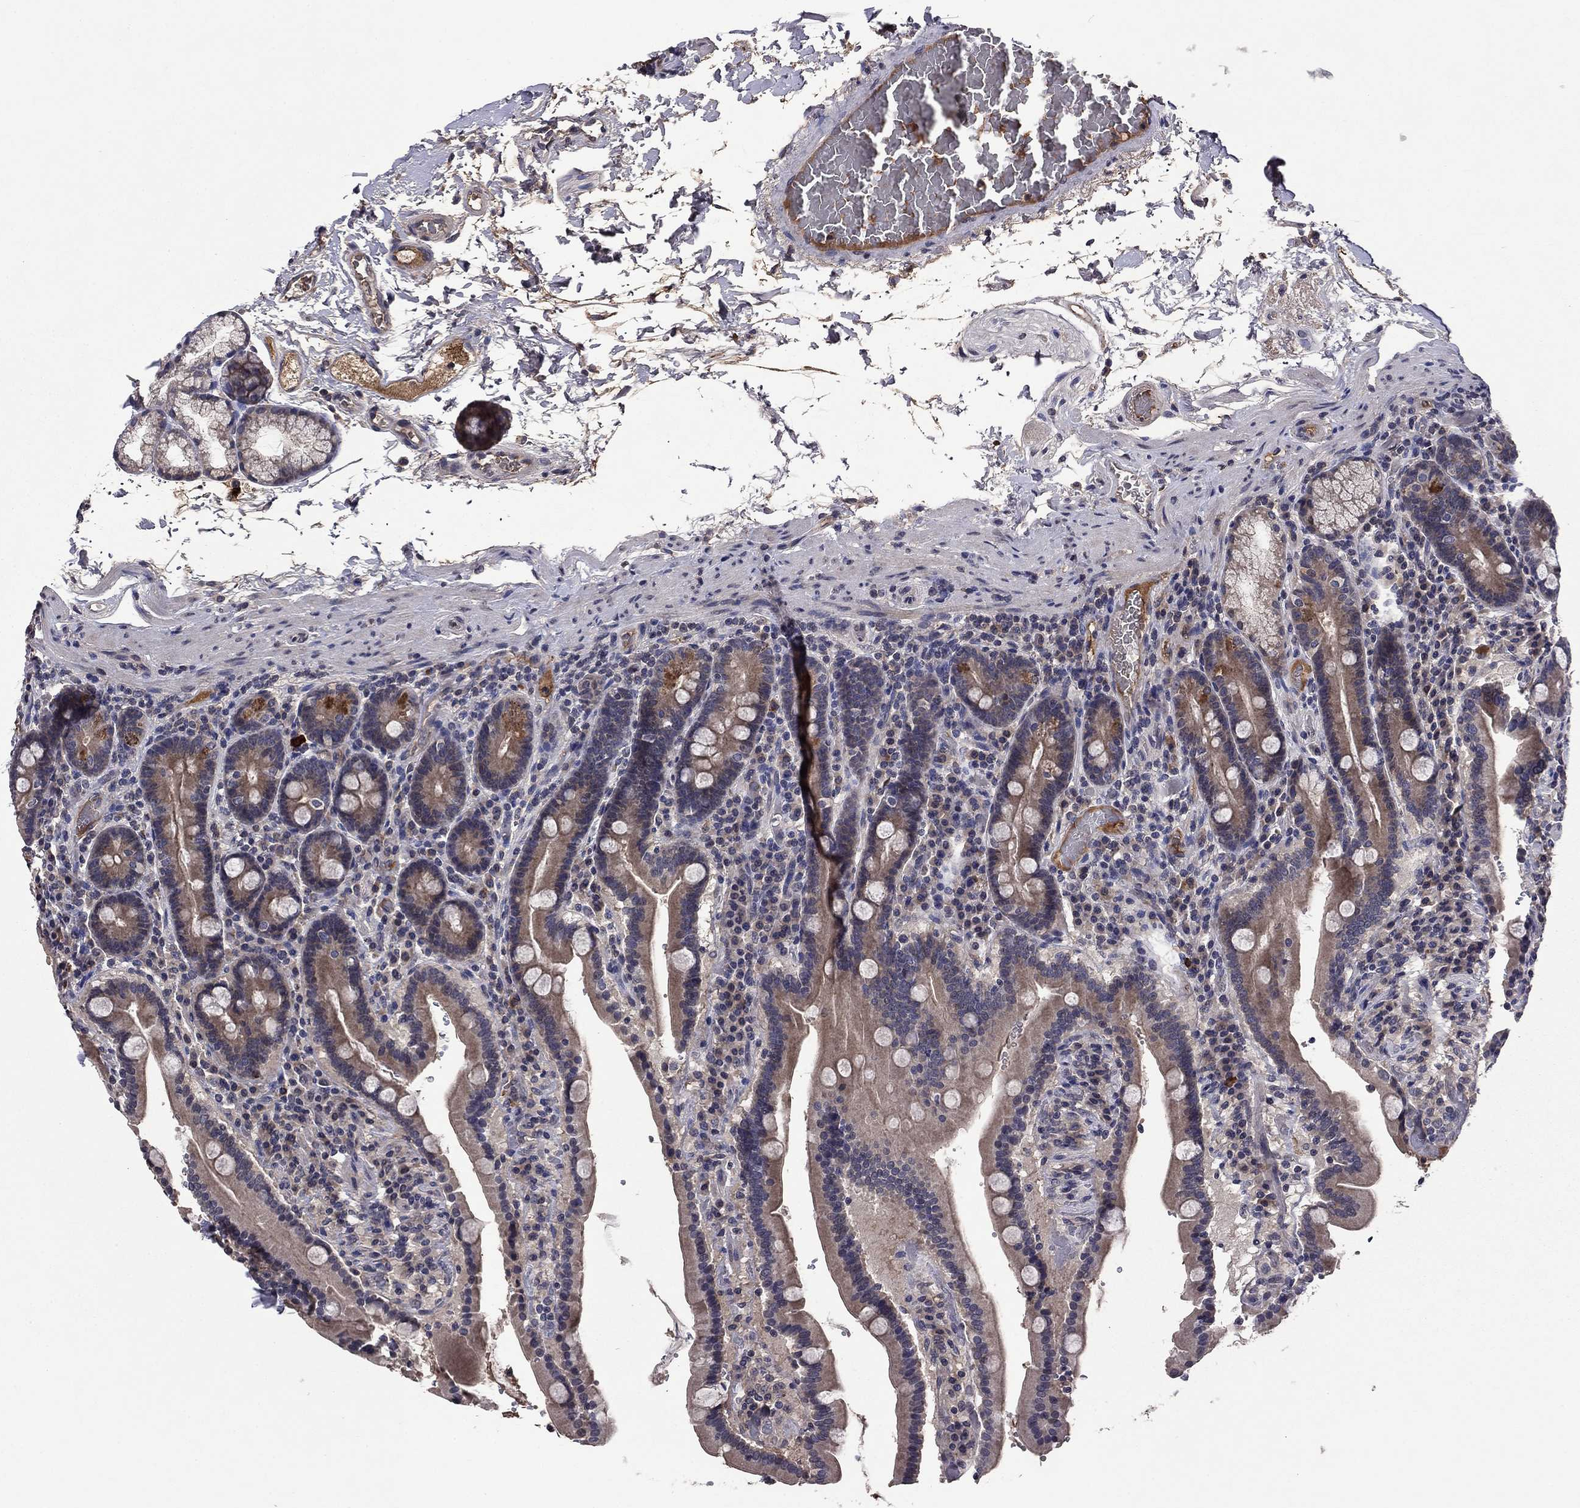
{"staining": {"intensity": "moderate", "quantity": "<25%", "location": "cytoplasmic/membranous"}, "tissue": "duodenum", "cell_type": "Glandular cells", "image_type": "normal", "snomed": [{"axis": "morphology", "description": "Normal tissue, NOS"}, {"axis": "topography", "description": "Duodenum"}], "caption": "Immunohistochemical staining of benign duodenum displays <25% levels of moderate cytoplasmic/membranous protein expression in about <25% of glandular cells.", "gene": "PROS1", "patient": {"sex": "female", "age": 62}}